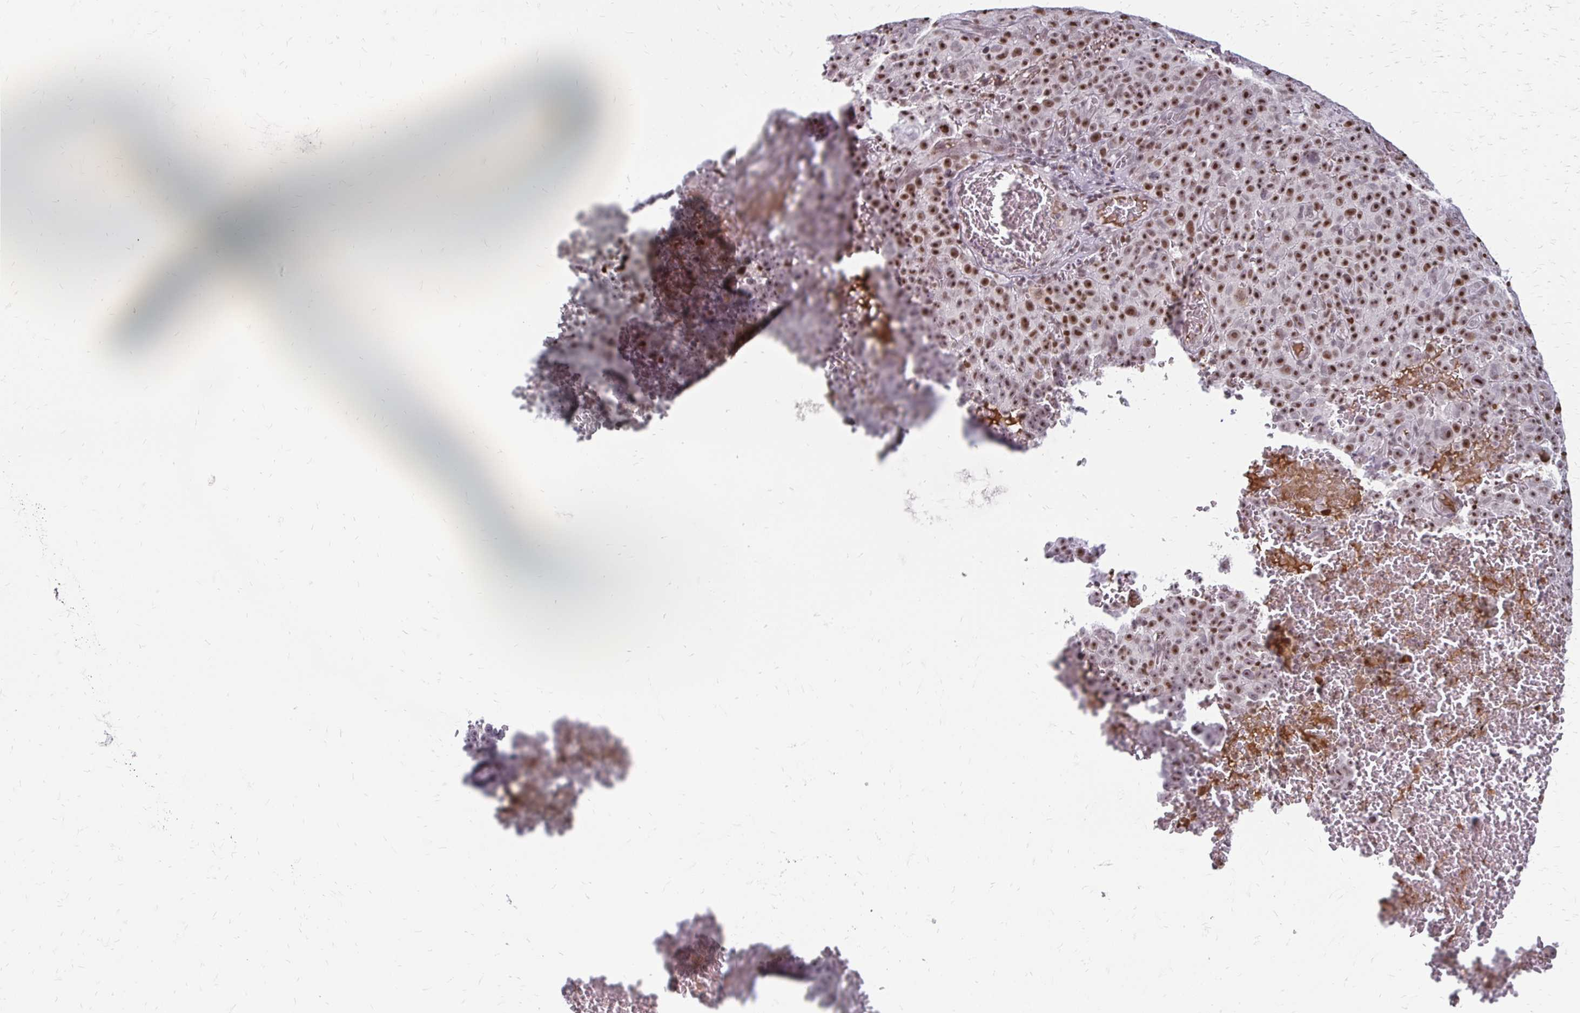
{"staining": {"intensity": "moderate", "quantity": ">75%", "location": "nuclear"}, "tissue": "melanoma", "cell_type": "Tumor cells", "image_type": "cancer", "snomed": [{"axis": "morphology", "description": "Malignant melanoma, NOS"}, {"axis": "topography", "description": "Skin"}], "caption": "Immunohistochemical staining of melanoma demonstrates medium levels of moderate nuclear positivity in approximately >75% of tumor cells. Nuclei are stained in blue.", "gene": "EED", "patient": {"sex": "female", "age": 82}}